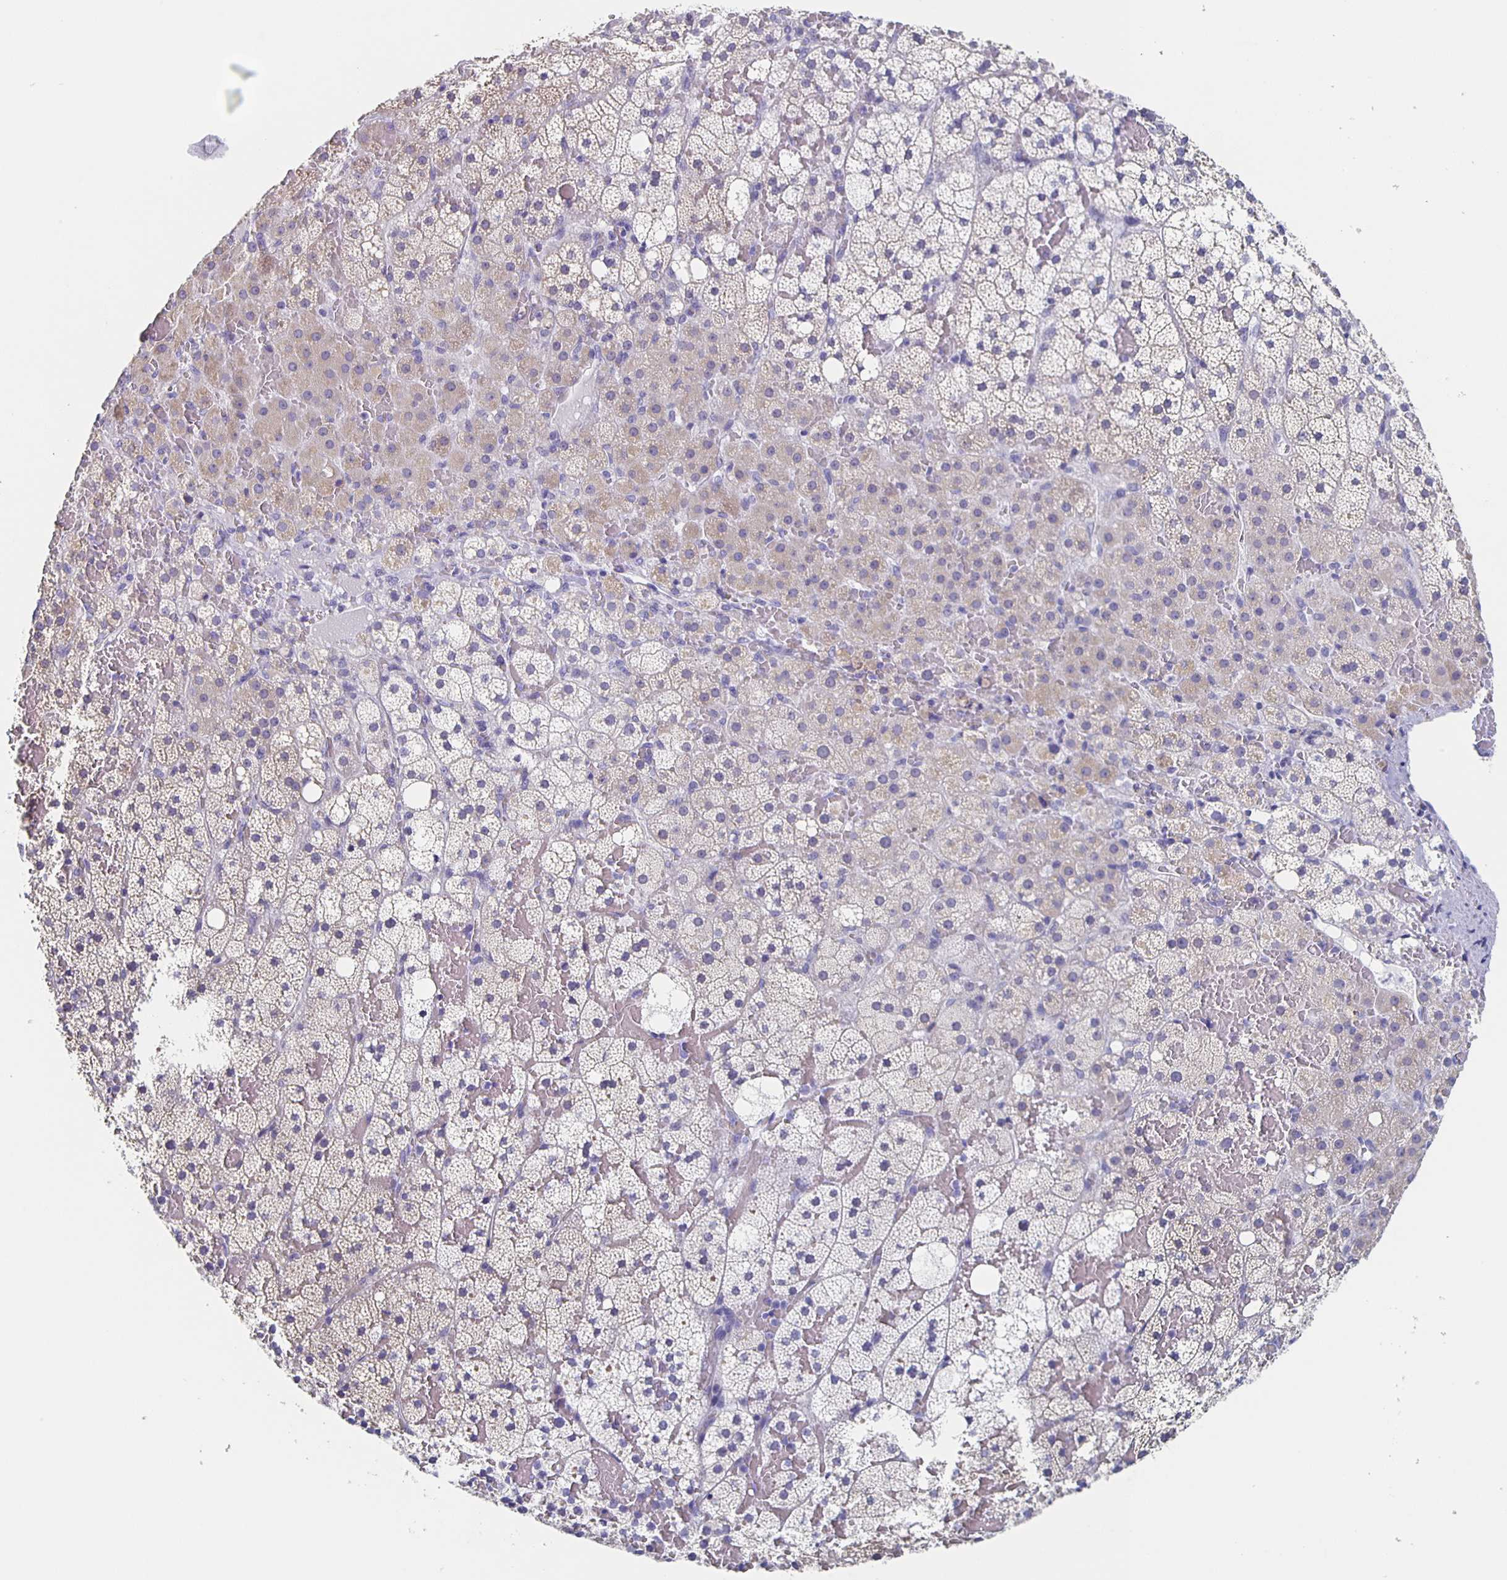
{"staining": {"intensity": "weak", "quantity": "<25%", "location": "cytoplasmic/membranous"}, "tissue": "adrenal gland", "cell_type": "Glandular cells", "image_type": "normal", "snomed": [{"axis": "morphology", "description": "Normal tissue, NOS"}, {"axis": "topography", "description": "Adrenal gland"}], "caption": "Adrenal gland stained for a protein using IHC displays no expression glandular cells.", "gene": "SLC34A2", "patient": {"sex": "male", "age": 53}}